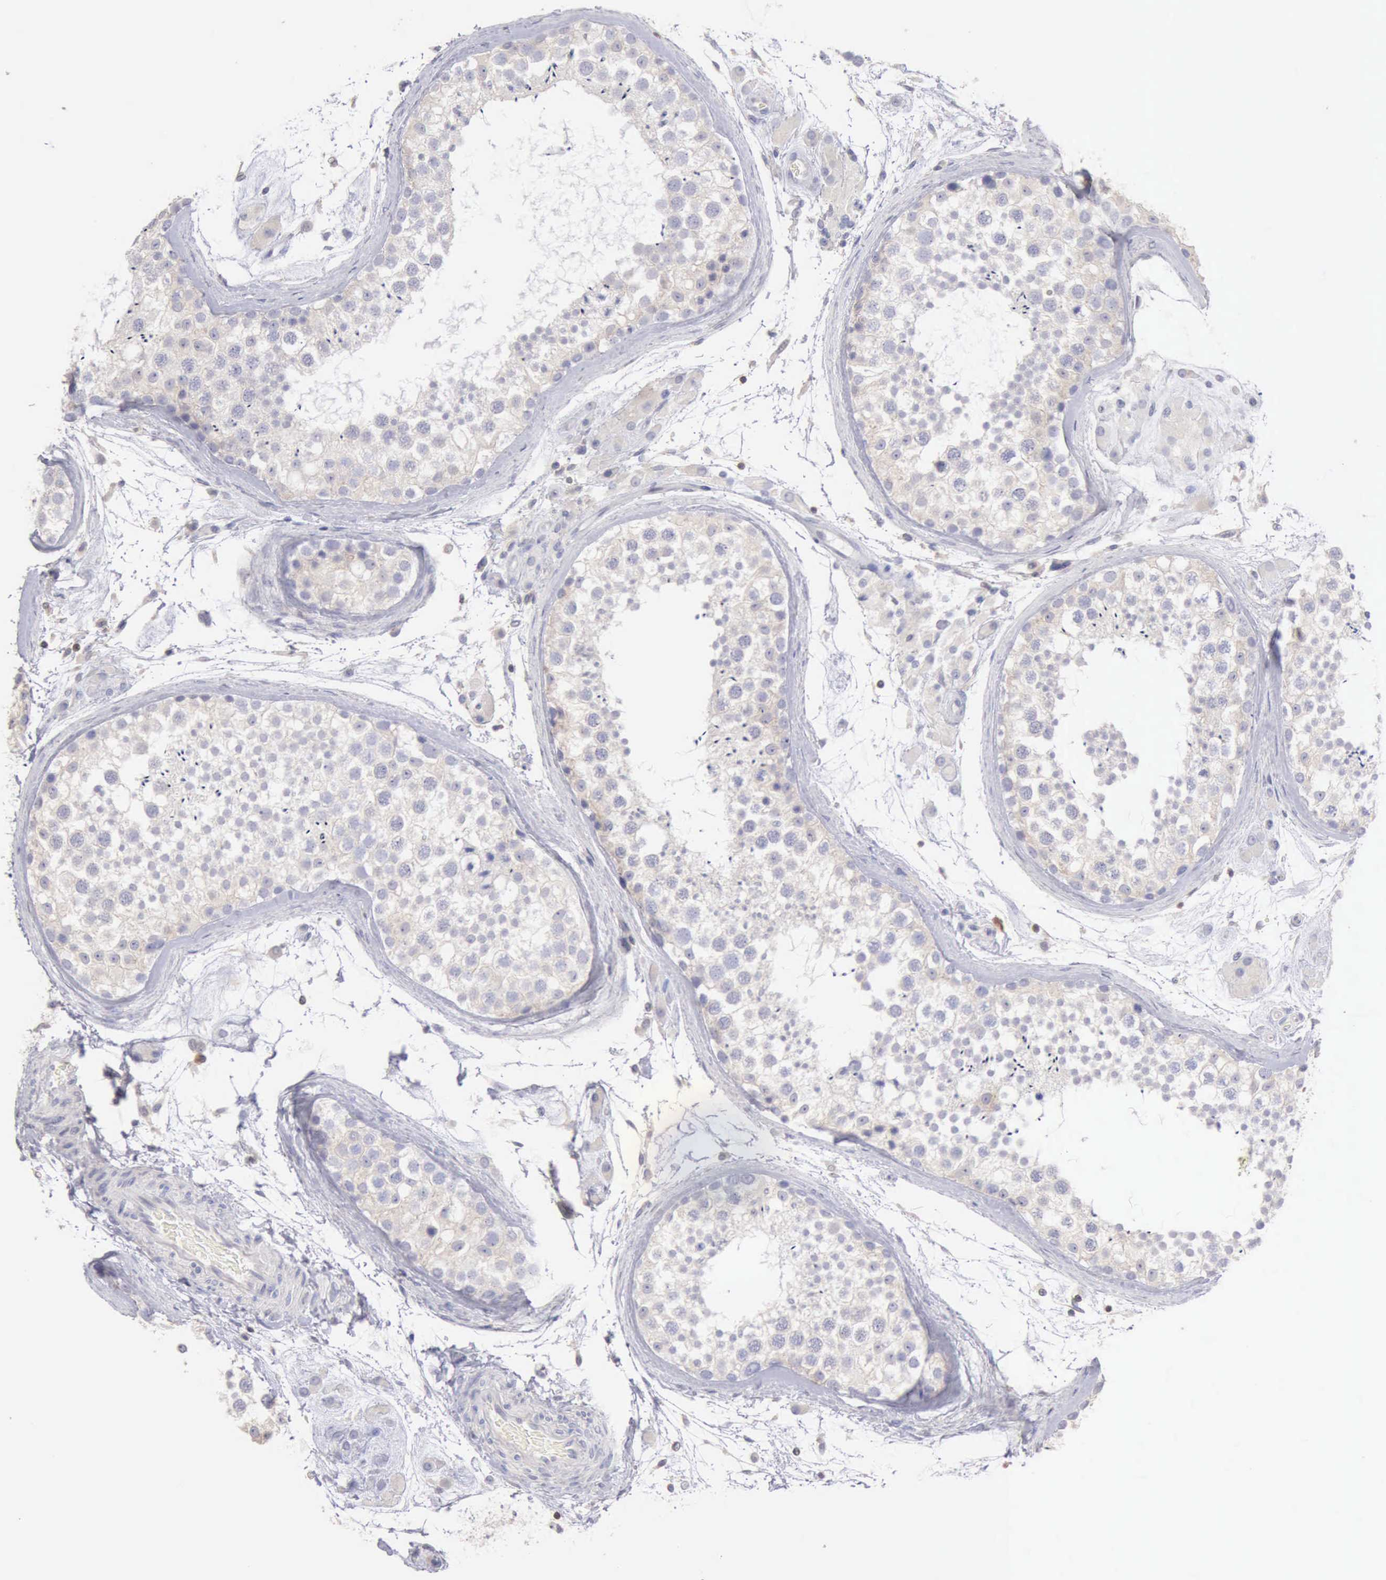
{"staining": {"intensity": "weak", "quantity": "25%-75%", "location": "cytoplasmic/membranous"}, "tissue": "testis", "cell_type": "Cells in seminiferous ducts", "image_type": "normal", "snomed": [{"axis": "morphology", "description": "Normal tissue, NOS"}, {"axis": "topography", "description": "Testis"}], "caption": "IHC photomicrograph of unremarkable testis stained for a protein (brown), which displays low levels of weak cytoplasmic/membranous positivity in approximately 25%-75% of cells in seminiferous ducts.", "gene": "SASH3", "patient": {"sex": "male", "age": 46}}